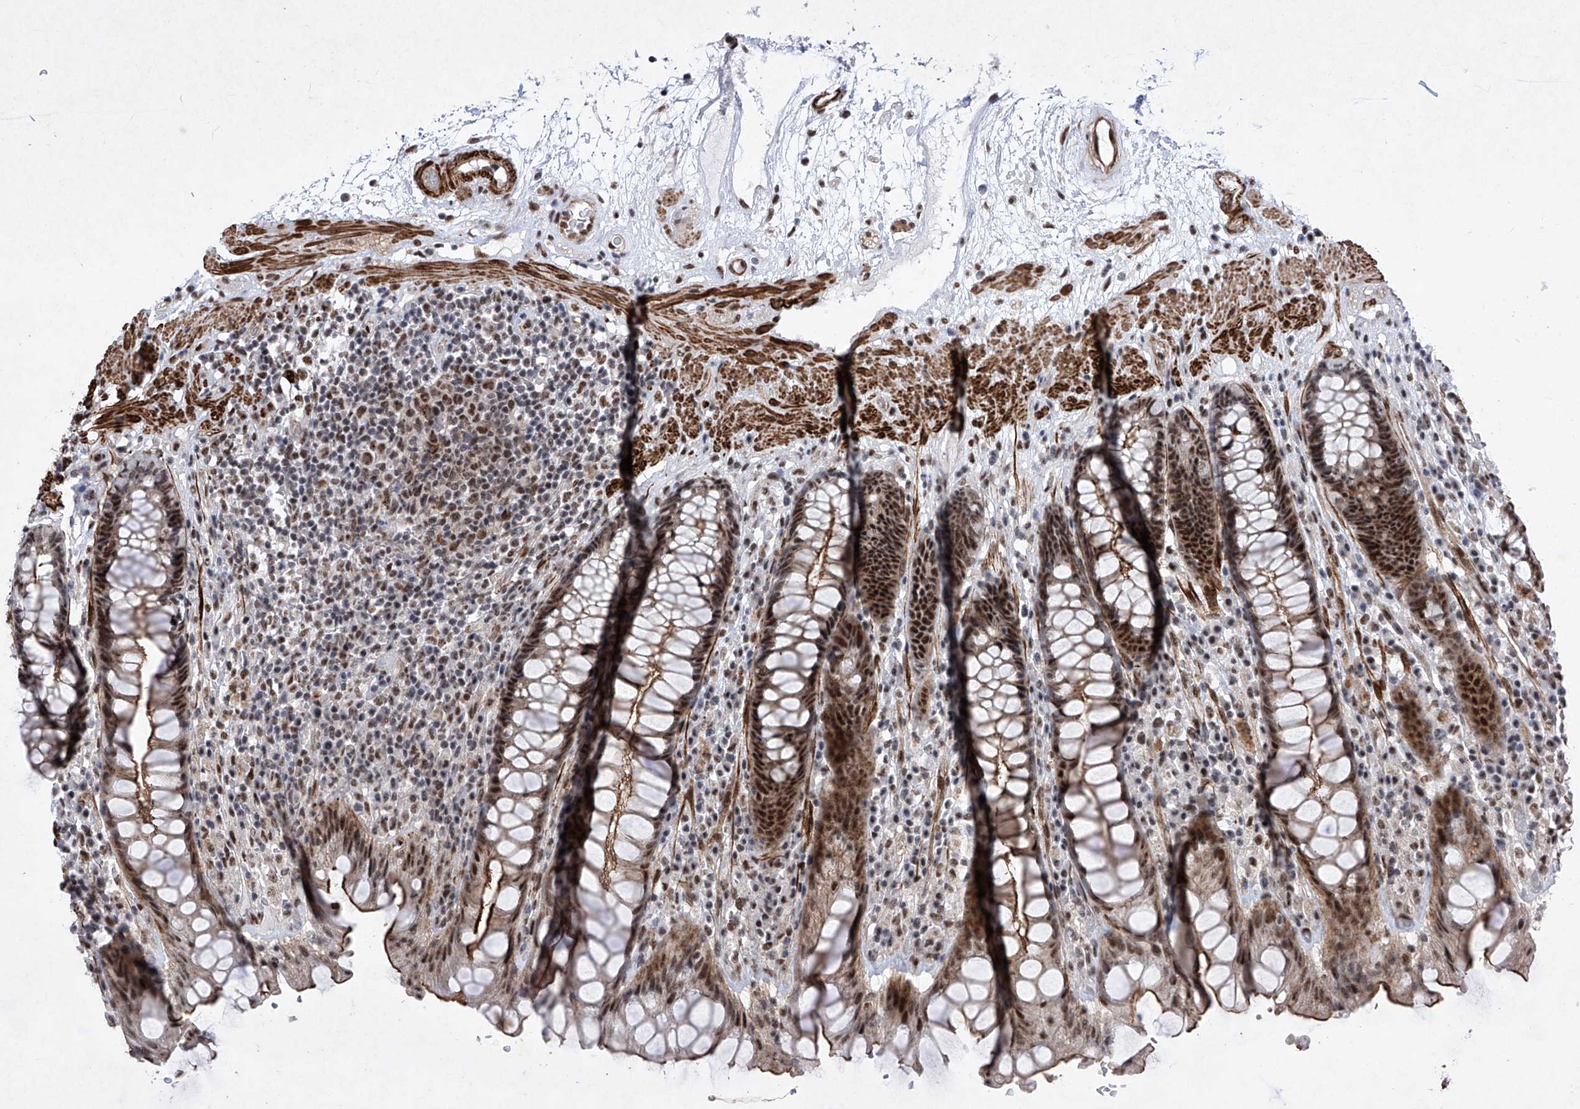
{"staining": {"intensity": "strong", "quantity": ">75%", "location": "cytoplasmic/membranous,nuclear"}, "tissue": "rectum", "cell_type": "Glandular cells", "image_type": "normal", "snomed": [{"axis": "morphology", "description": "Normal tissue, NOS"}, {"axis": "topography", "description": "Rectum"}], "caption": "Protein expression analysis of normal rectum shows strong cytoplasmic/membranous,nuclear staining in about >75% of glandular cells. (IHC, brightfield microscopy, high magnification).", "gene": "NFATC4", "patient": {"sex": "male", "age": 64}}